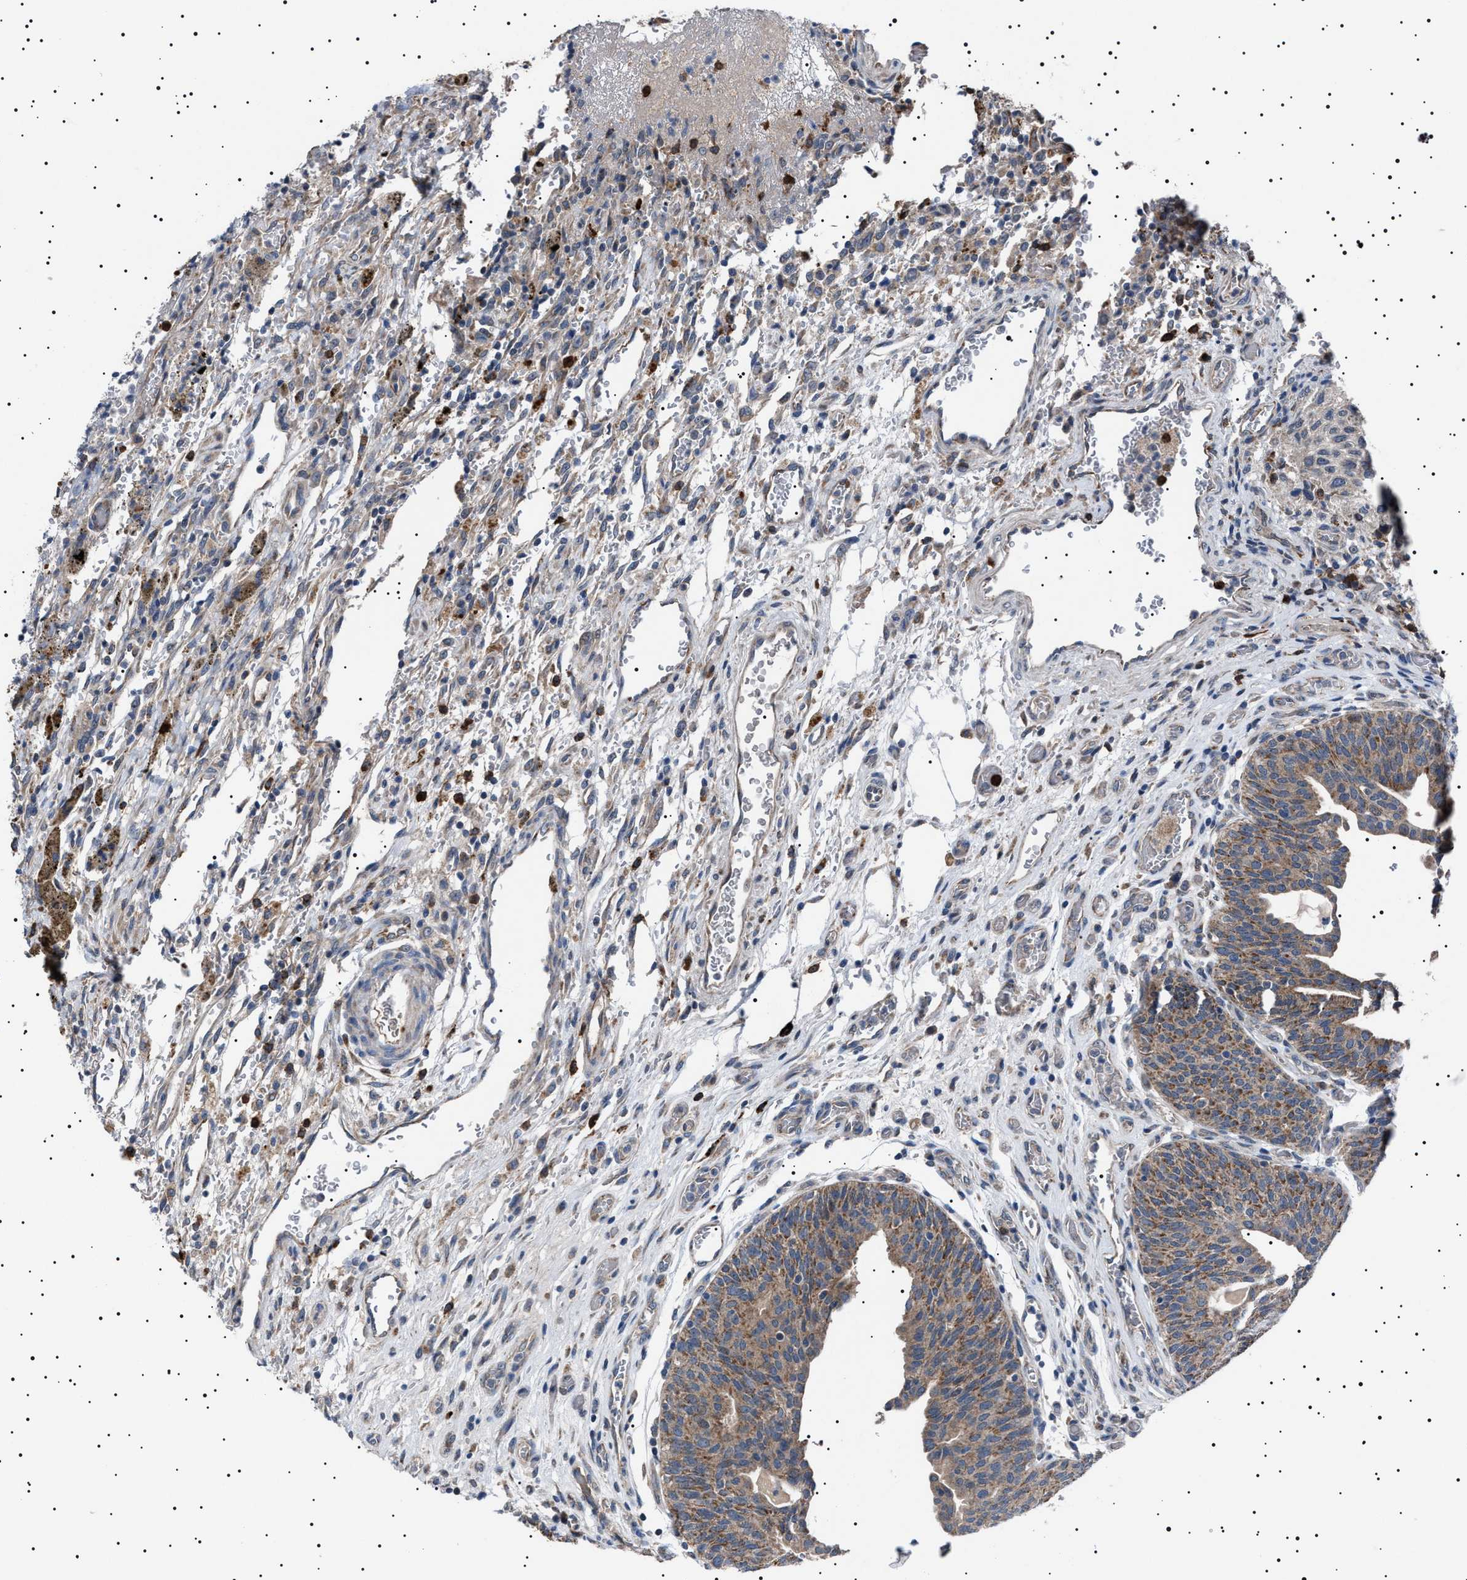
{"staining": {"intensity": "moderate", "quantity": "25%-75%", "location": "cytoplasmic/membranous"}, "tissue": "urothelial cancer", "cell_type": "Tumor cells", "image_type": "cancer", "snomed": [{"axis": "morphology", "description": "Urothelial carcinoma, Low grade"}, {"axis": "morphology", "description": "Urothelial carcinoma, High grade"}, {"axis": "topography", "description": "Urinary bladder"}], "caption": "Brown immunohistochemical staining in human urothelial carcinoma (high-grade) exhibits moderate cytoplasmic/membranous positivity in about 25%-75% of tumor cells.", "gene": "PTRH1", "patient": {"sex": "male", "age": 35}}